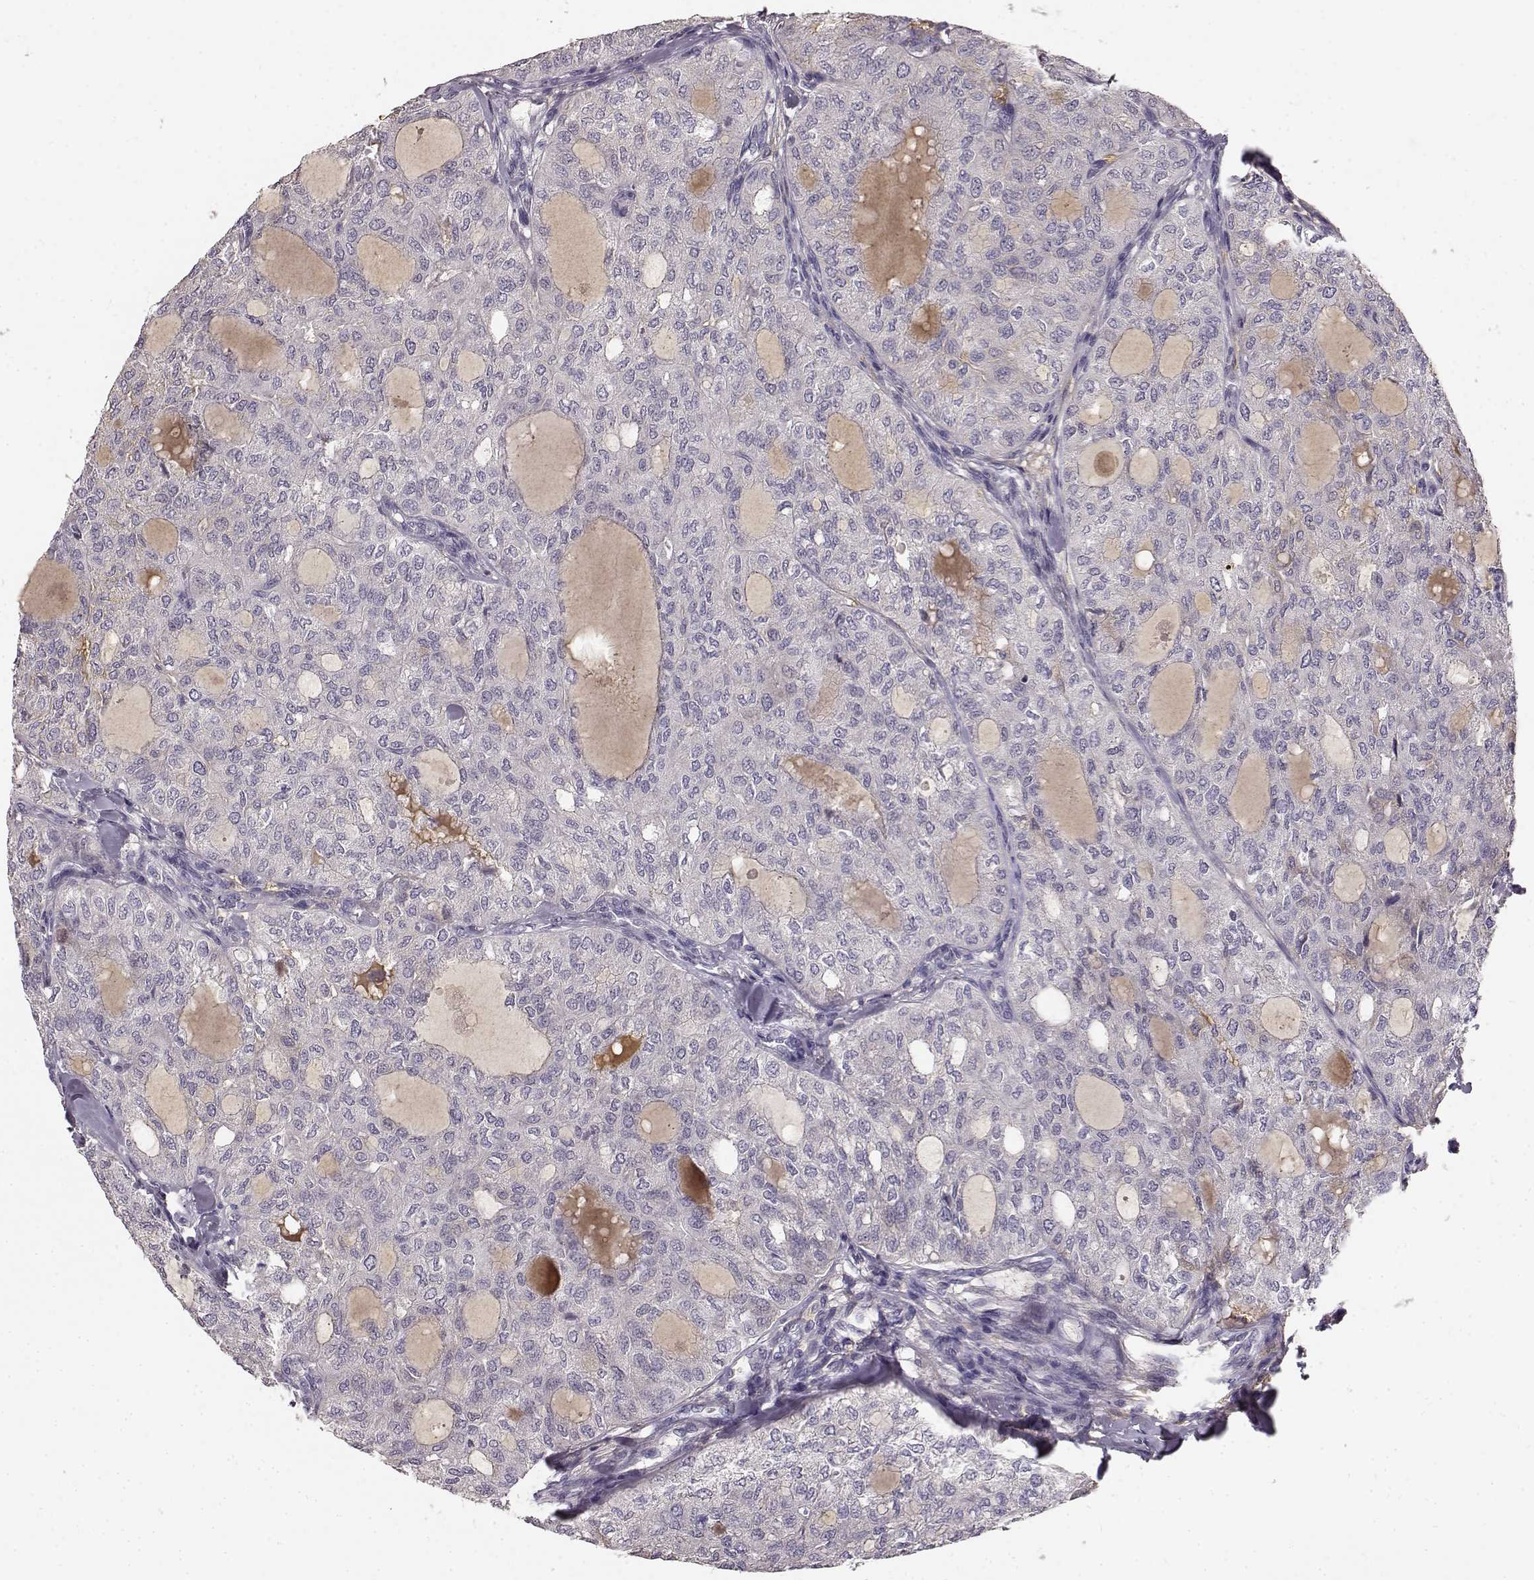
{"staining": {"intensity": "negative", "quantity": "none", "location": "none"}, "tissue": "thyroid cancer", "cell_type": "Tumor cells", "image_type": "cancer", "snomed": [{"axis": "morphology", "description": "Follicular adenoma carcinoma, NOS"}, {"axis": "topography", "description": "Thyroid gland"}], "caption": "This histopathology image is of follicular adenoma carcinoma (thyroid) stained with immunohistochemistry (IHC) to label a protein in brown with the nuclei are counter-stained blue. There is no expression in tumor cells.", "gene": "YJEFN3", "patient": {"sex": "male", "age": 75}}